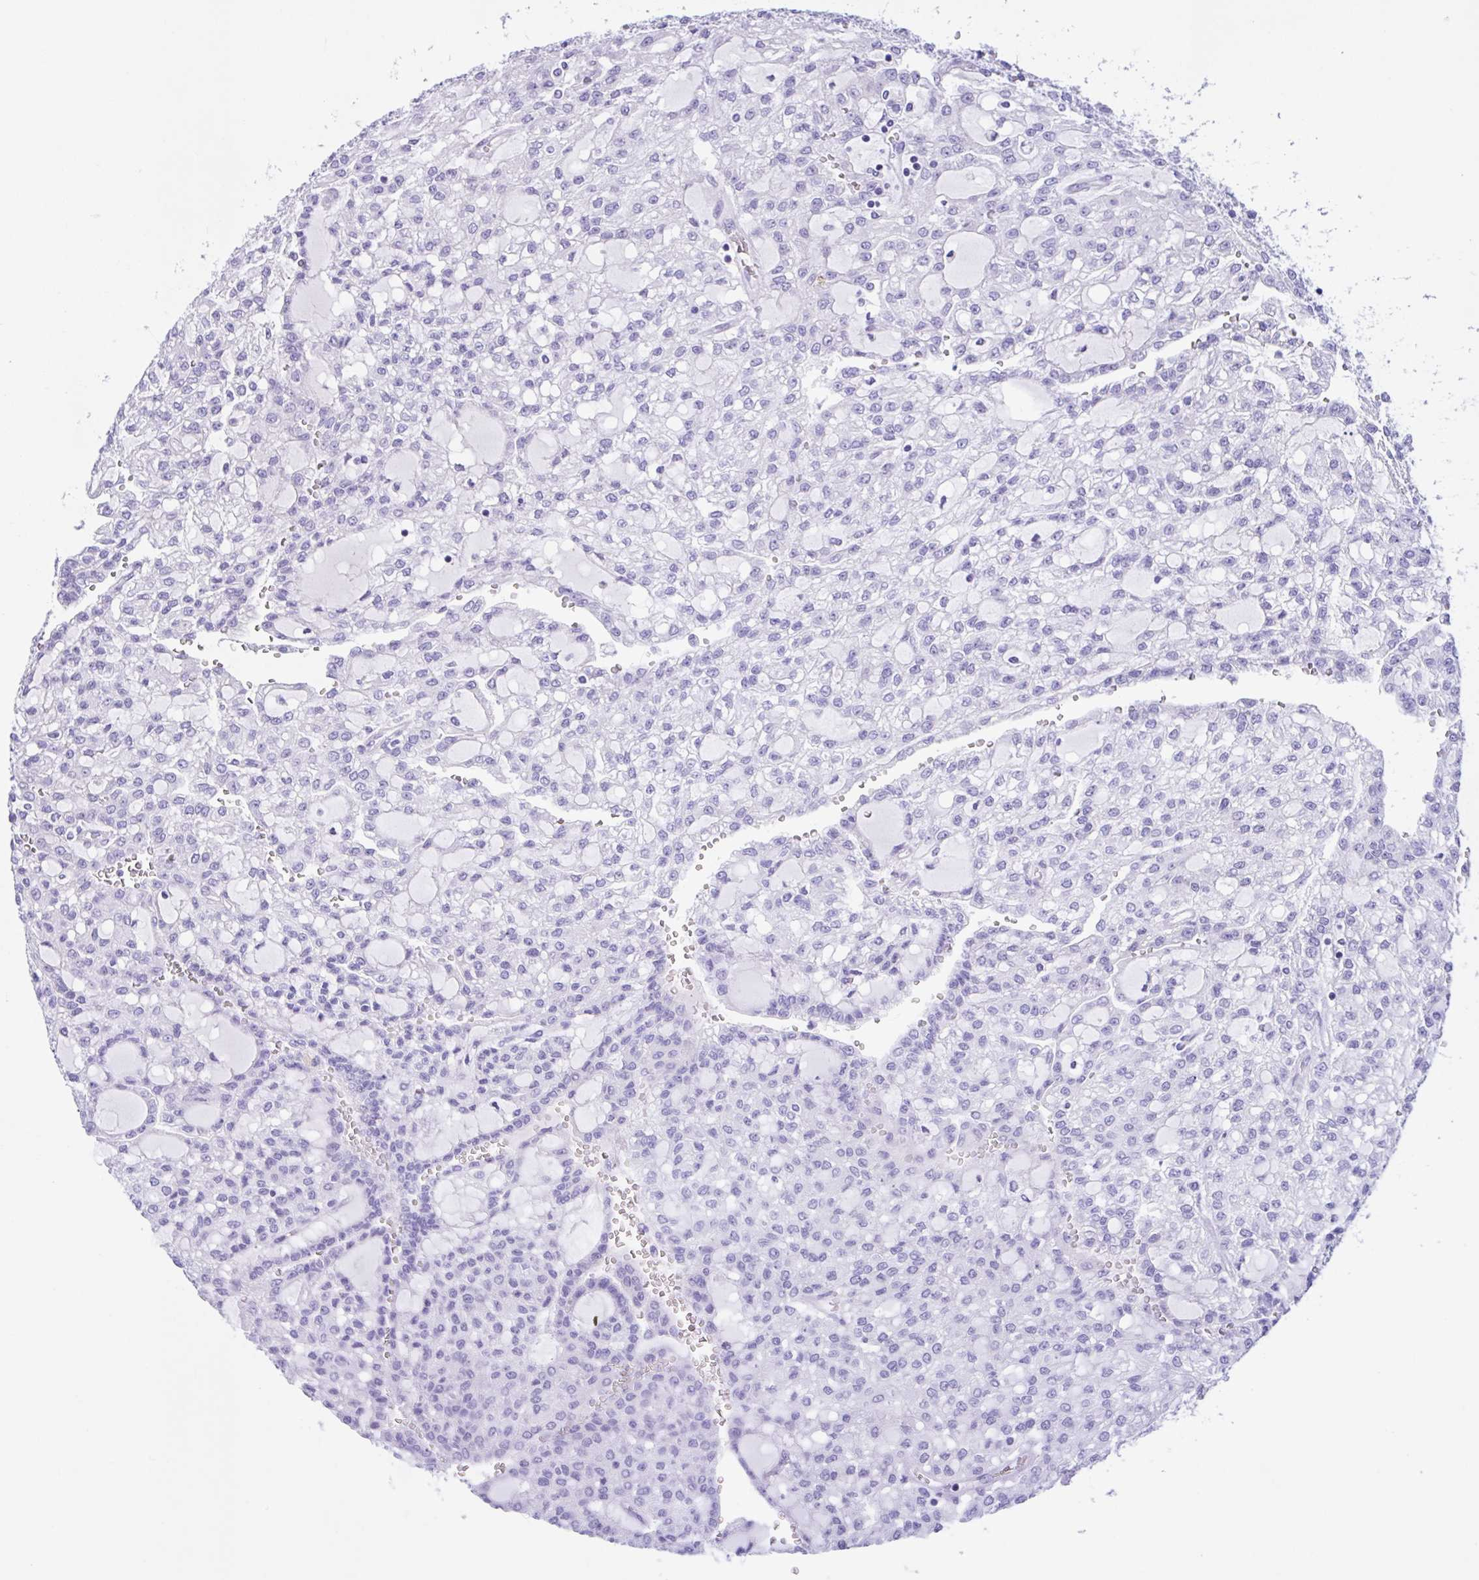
{"staining": {"intensity": "negative", "quantity": "none", "location": "none"}, "tissue": "renal cancer", "cell_type": "Tumor cells", "image_type": "cancer", "snomed": [{"axis": "morphology", "description": "Adenocarcinoma, NOS"}, {"axis": "topography", "description": "Kidney"}], "caption": "DAB (3,3'-diaminobenzidine) immunohistochemical staining of human adenocarcinoma (renal) shows no significant staining in tumor cells.", "gene": "ZNF319", "patient": {"sex": "male", "age": 63}}